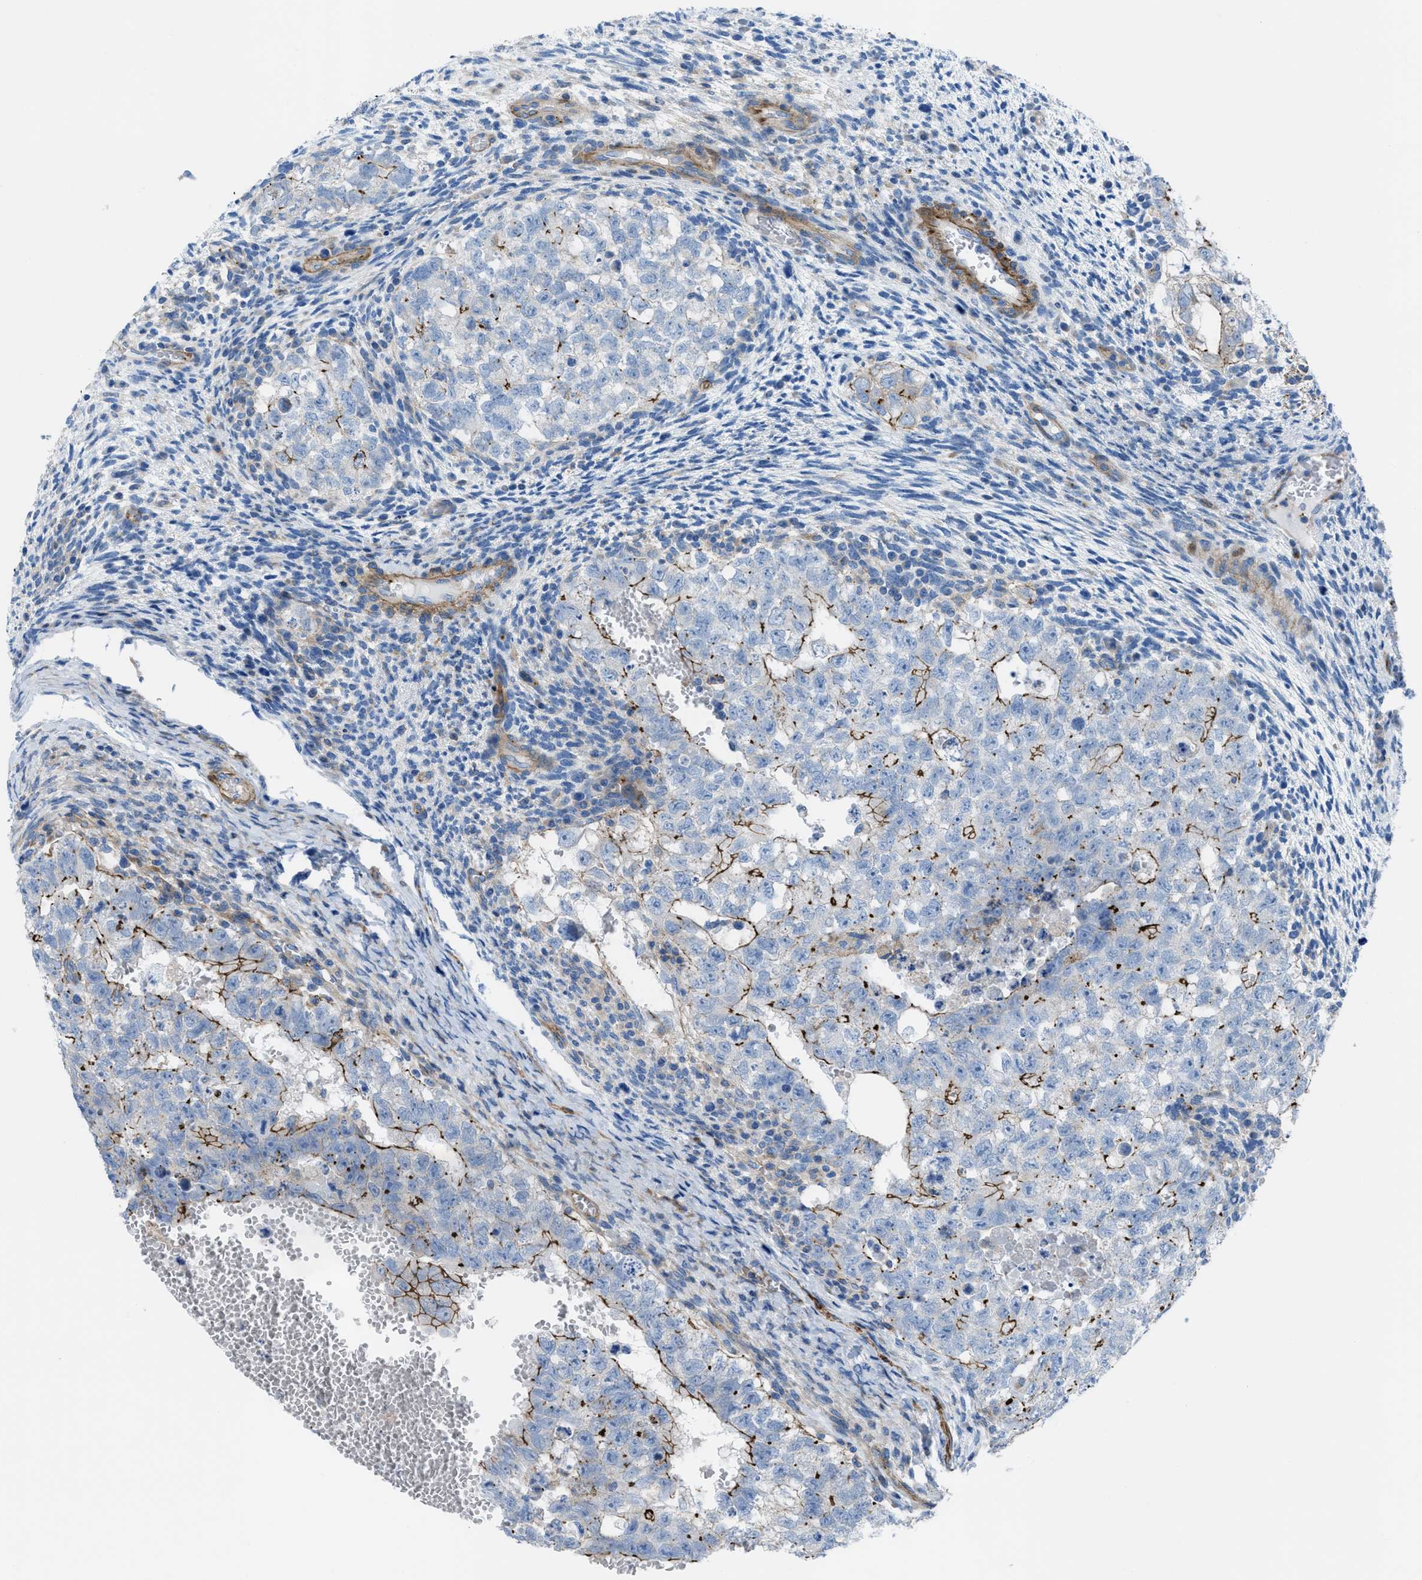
{"staining": {"intensity": "moderate", "quantity": "<25%", "location": "cytoplasmic/membranous"}, "tissue": "testis cancer", "cell_type": "Tumor cells", "image_type": "cancer", "snomed": [{"axis": "morphology", "description": "Seminoma, NOS"}, {"axis": "morphology", "description": "Carcinoma, Embryonal, NOS"}, {"axis": "topography", "description": "Testis"}], "caption": "Moderate cytoplasmic/membranous protein positivity is seen in approximately <25% of tumor cells in testis seminoma. Using DAB (brown) and hematoxylin (blue) stains, captured at high magnification using brightfield microscopy.", "gene": "KCNH7", "patient": {"sex": "male", "age": 38}}